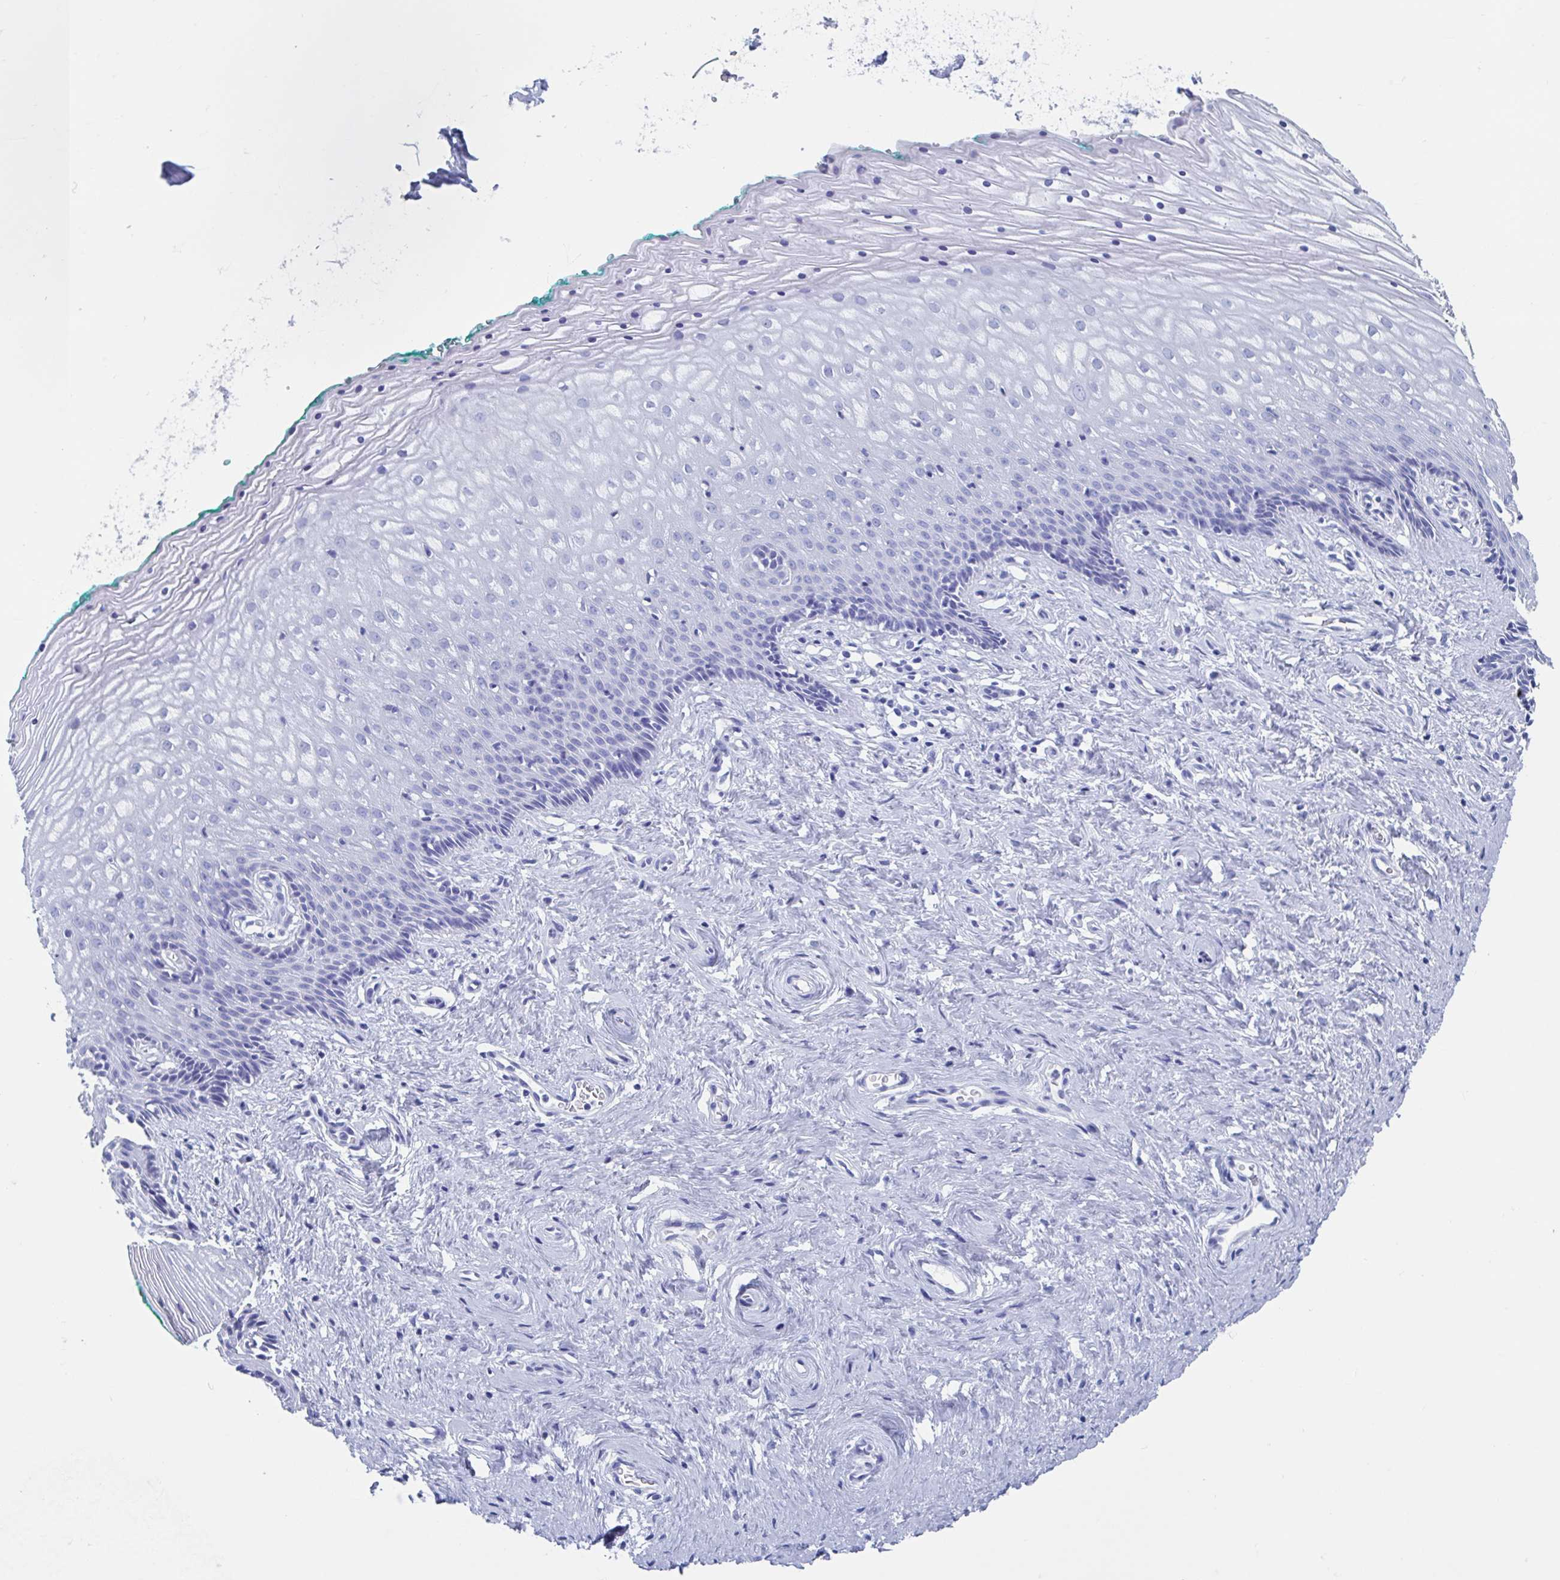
{"staining": {"intensity": "negative", "quantity": "none", "location": "none"}, "tissue": "vagina", "cell_type": "Squamous epithelial cells", "image_type": "normal", "snomed": [{"axis": "morphology", "description": "Normal tissue, NOS"}, {"axis": "topography", "description": "Vagina"}], "caption": "The photomicrograph shows no significant positivity in squamous epithelial cells of vagina. The staining was performed using DAB to visualize the protein expression in brown, while the nuclei were stained in blue with hematoxylin (Magnification: 20x).", "gene": "HDGFL1", "patient": {"sex": "female", "age": 45}}